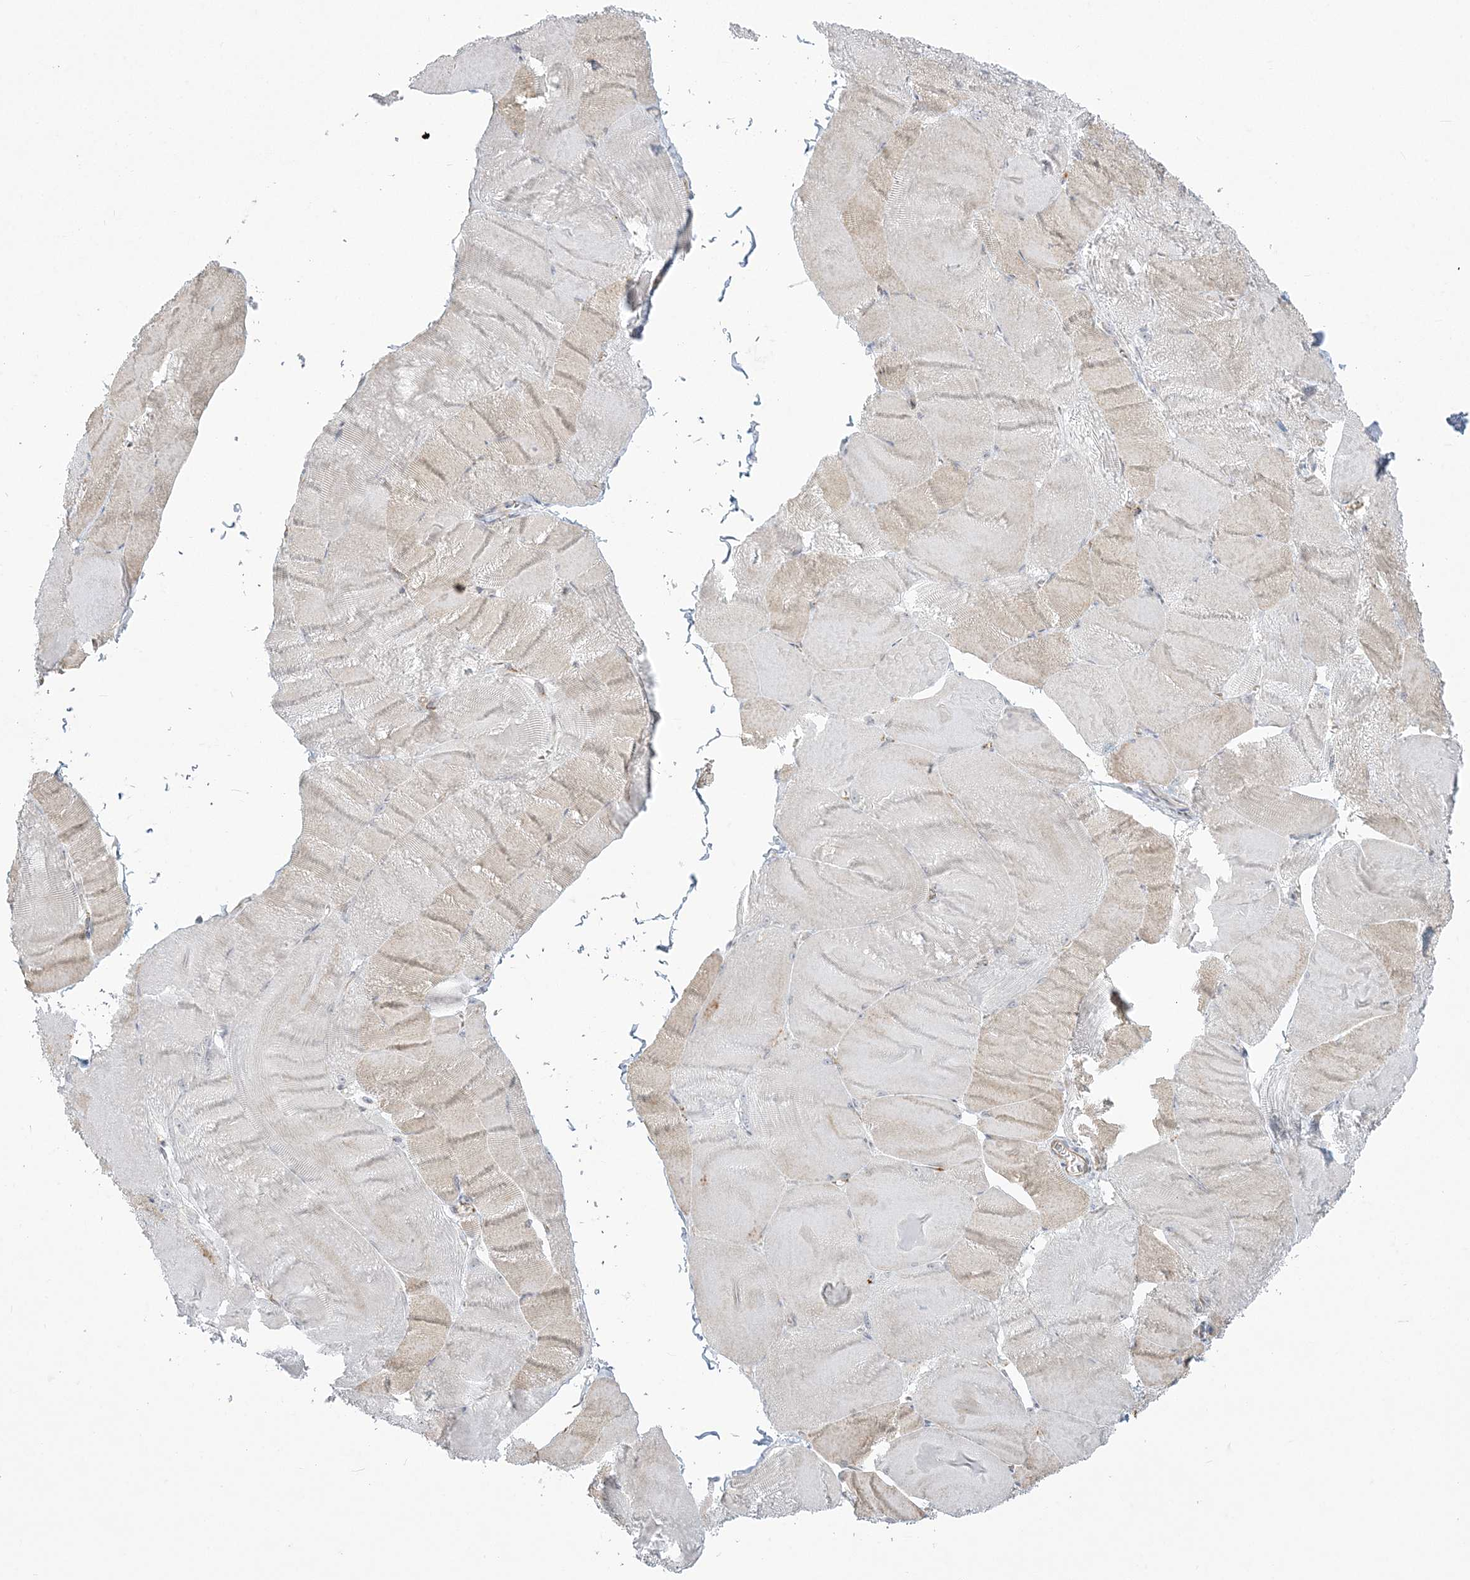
{"staining": {"intensity": "weak", "quantity": "<25%", "location": "cytoplasmic/membranous"}, "tissue": "skeletal muscle", "cell_type": "Myocytes", "image_type": "normal", "snomed": [{"axis": "morphology", "description": "Normal tissue, NOS"}, {"axis": "morphology", "description": "Basal cell carcinoma"}, {"axis": "topography", "description": "Skeletal muscle"}], "caption": "This is a image of immunohistochemistry staining of normal skeletal muscle, which shows no expression in myocytes. (DAB immunohistochemistry visualized using brightfield microscopy, high magnification).", "gene": "ZC3H6", "patient": {"sex": "female", "age": 64}}